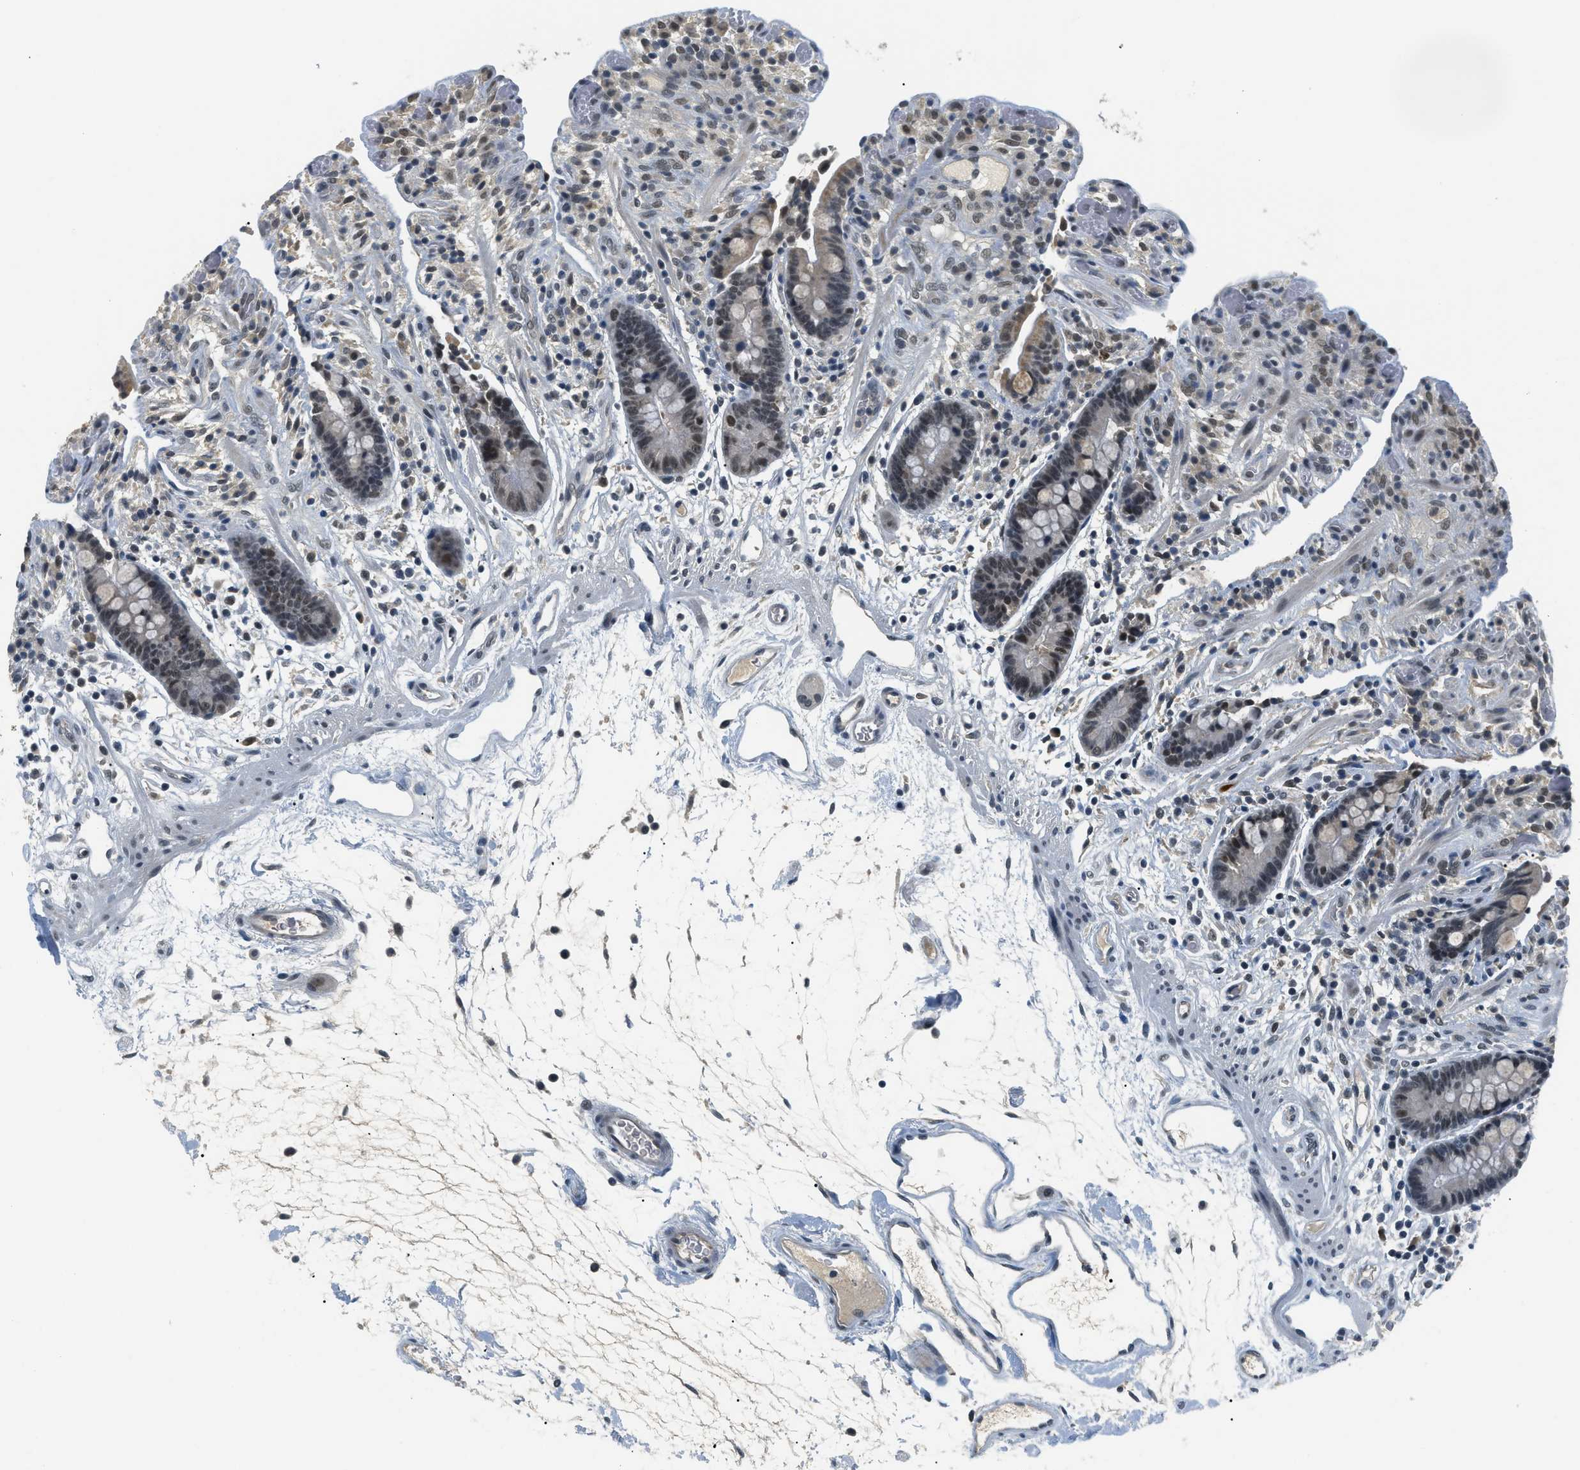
{"staining": {"intensity": "weak", "quantity": "25%-75%", "location": "nuclear"}, "tissue": "colon", "cell_type": "Endothelial cells", "image_type": "normal", "snomed": [{"axis": "morphology", "description": "Normal tissue, NOS"}, {"axis": "topography", "description": "Colon"}], "caption": "The immunohistochemical stain highlights weak nuclear expression in endothelial cells of benign colon.", "gene": "MZF1", "patient": {"sex": "male", "age": 73}}